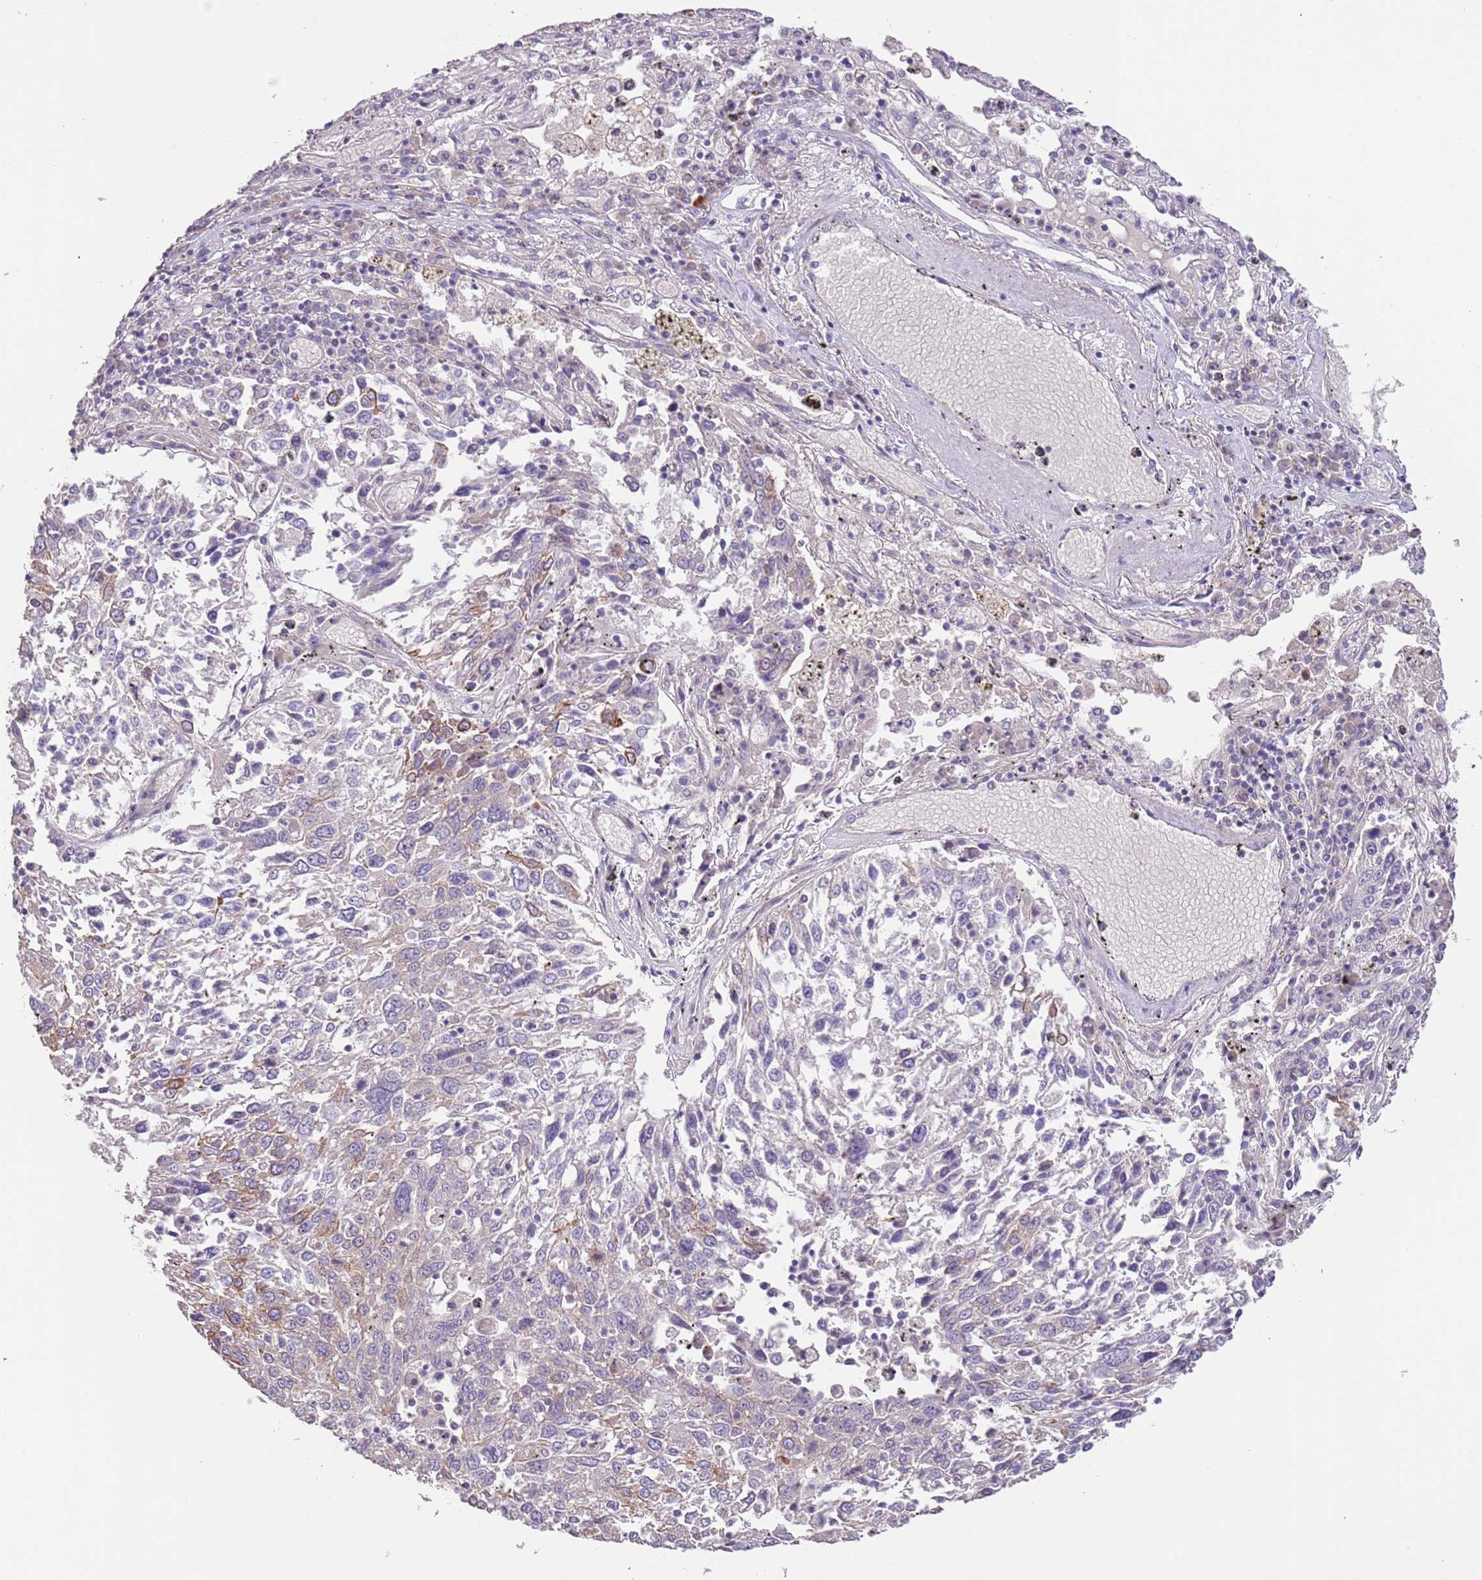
{"staining": {"intensity": "weak", "quantity": "<25%", "location": "cytoplasmic/membranous"}, "tissue": "lung cancer", "cell_type": "Tumor cells", "image_type": "cancer", "snomed": [{"axis": "morphology", "description": "Squamous cell carcinoma, NOS"}, {"axis": "topography", "description": "Lung"}], "caption": "Tumor cells show no significant staining in squamous cell carcinoma (lung). (DAB IHC with hematoxylin counter stain).", "gene": "ZNF658", "patient": {"sex": "male", "age": 65}}